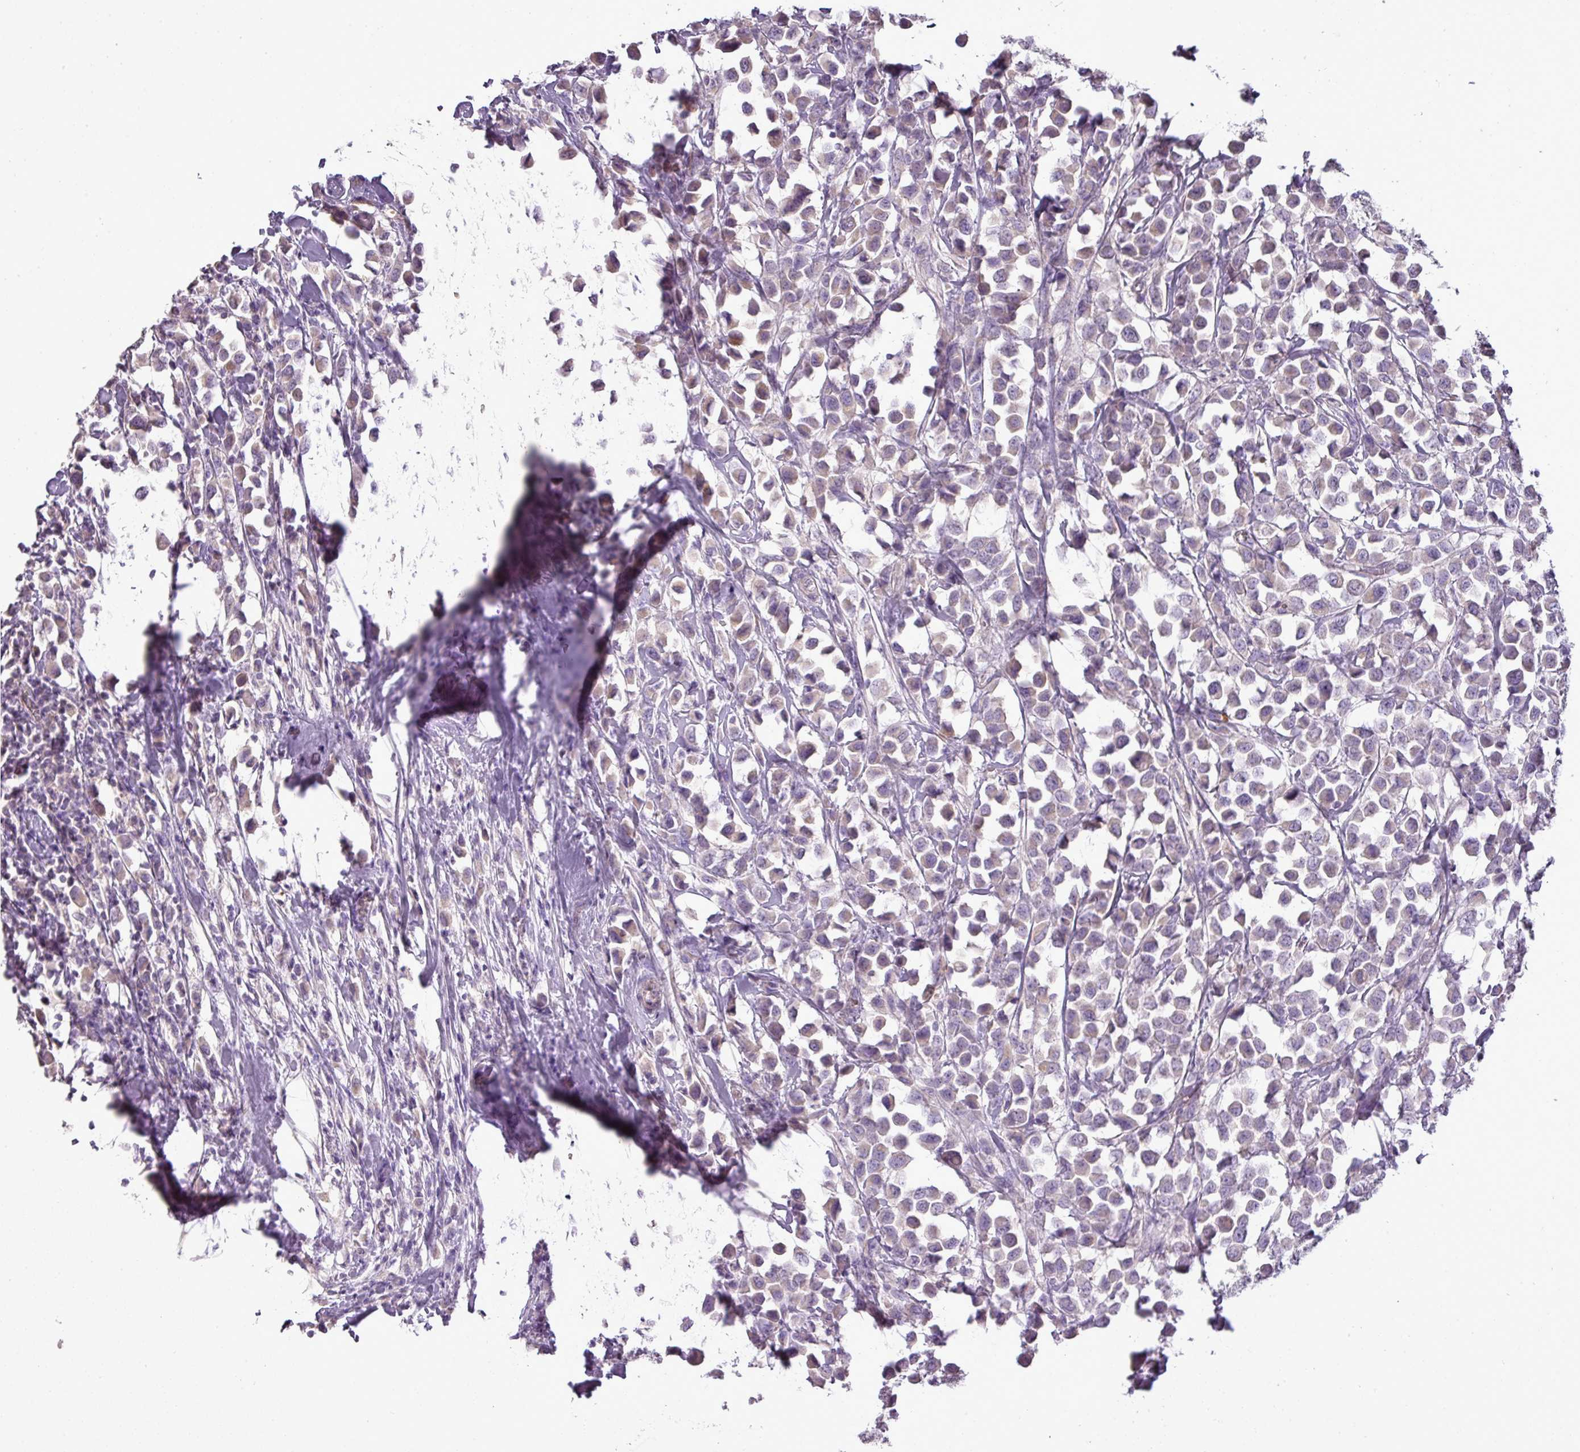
{"staining": {"intensity": "weak", "quantity": "25%-75%", "location": "cytoplasmic/membranous"}, "tissue": "breast cancer", "cell_type": "Tumor cells", "image_type": "cancer", "snomed": [{"axis": "morphology", "description": "Duct carcinoma"}, {"axis": "topography", "description": "Breast"}], "caption": "Human breast invasive ductal carcinoma stained with a brown dye reveals weak cytoplasmic/membranous positive positivity in approximately 25%-75% of tumor cells.", "gene": "BRINP2", "patient": {"sex": "female", "age": 61}}